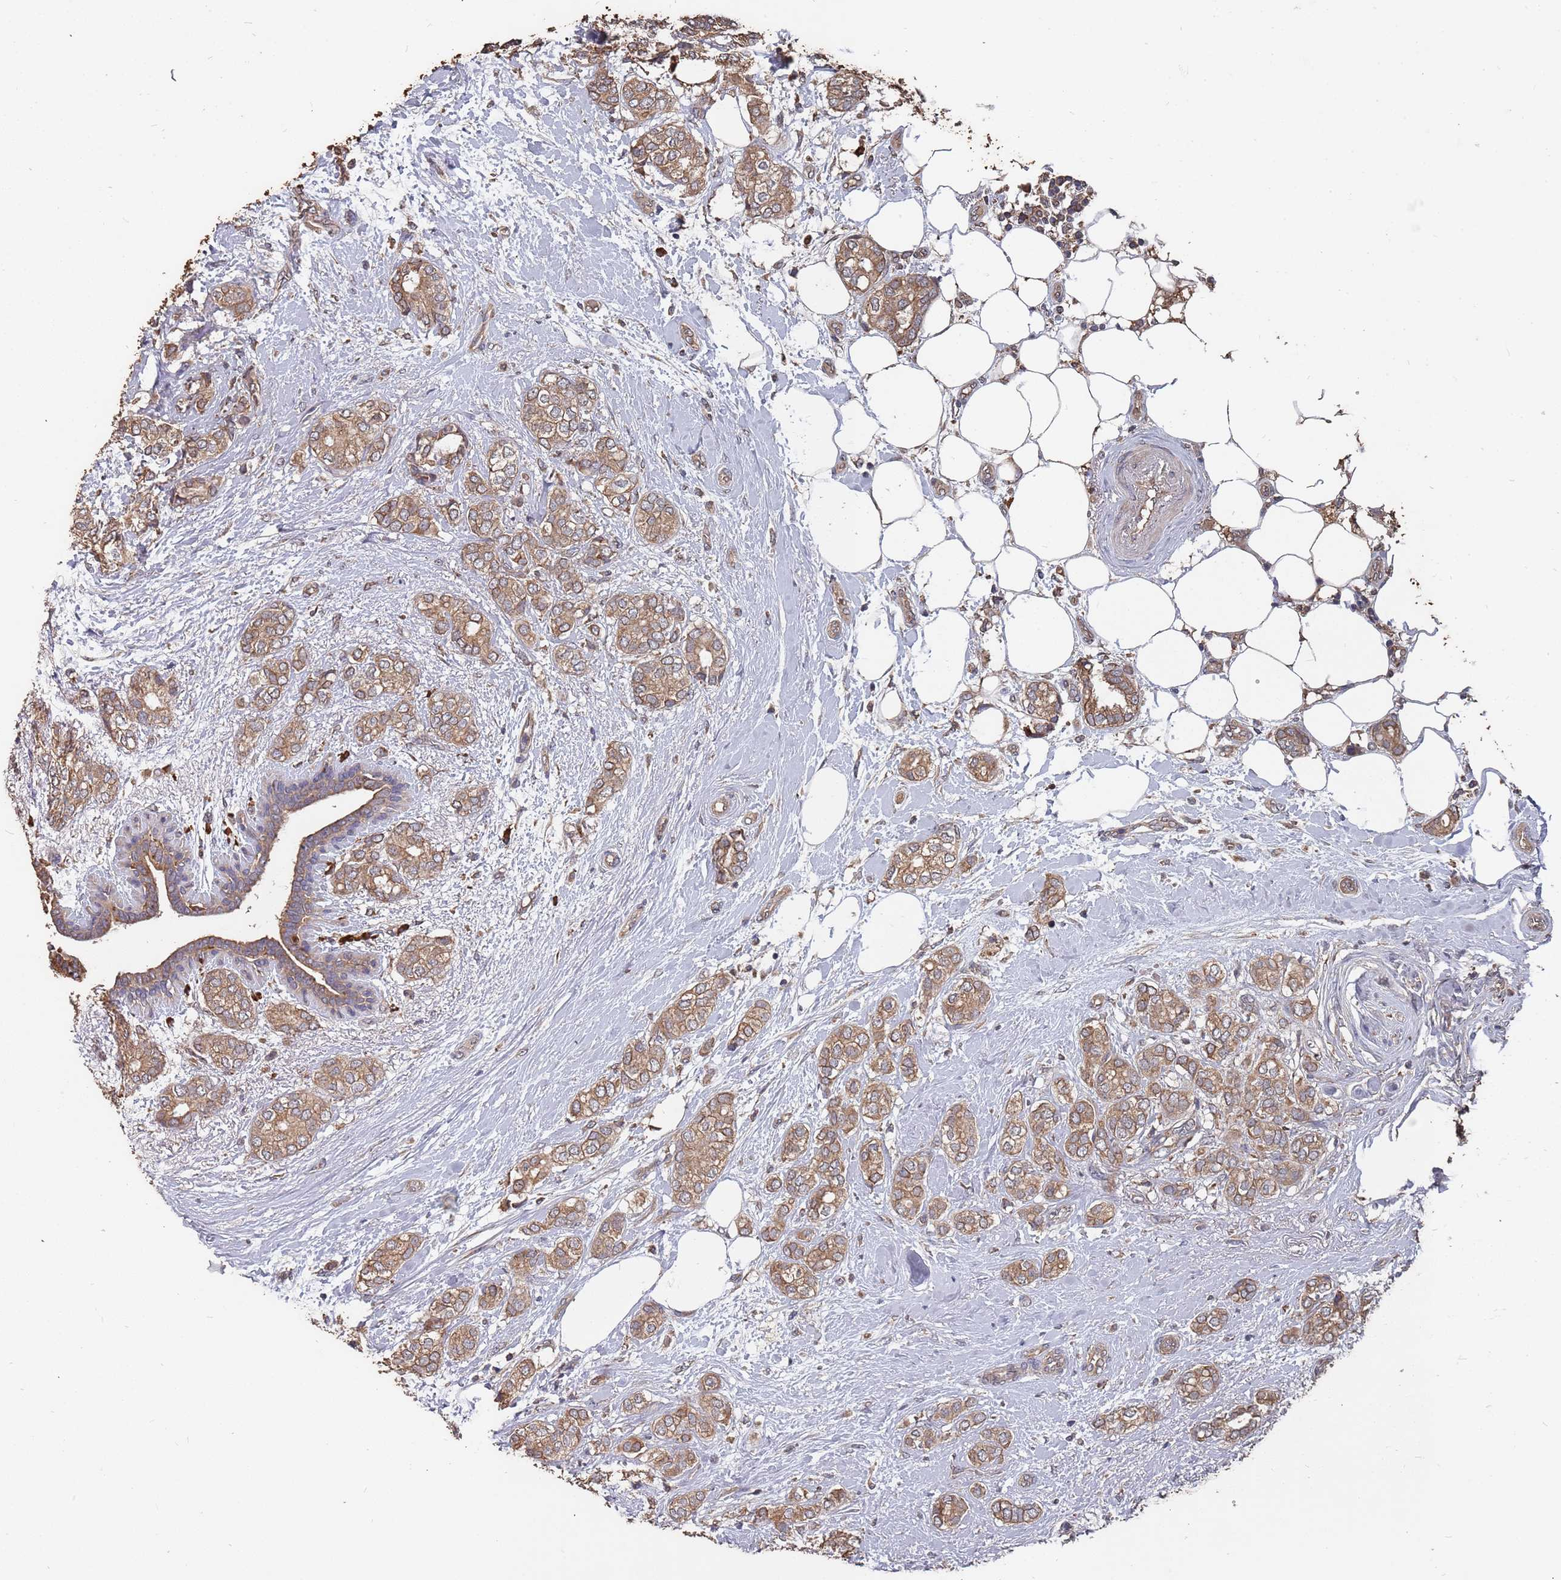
{"staining": {"intensity": "moderate", "quantity": ">75%", "location": "cytoplasmic/membranous"}, "tissue": "breast cancer", "cell_type": "Tumor cells", "image_type": "cancer", "snomed": [{"axis": "morphology", "description": "Duct carcinoma"}, {"axis": "topography", "description": "Breast"}], "caption": "Immunohistochemistry histopathology image of human breast cancer (intraductal carcinoma) stained for a protein (brown), which exhibits medium levels of moderate cytoplasmic/membranous expression in about >75% of tumor cells.", "gene": "ATG5", "patient": {"sex": "female", "age": 73}}